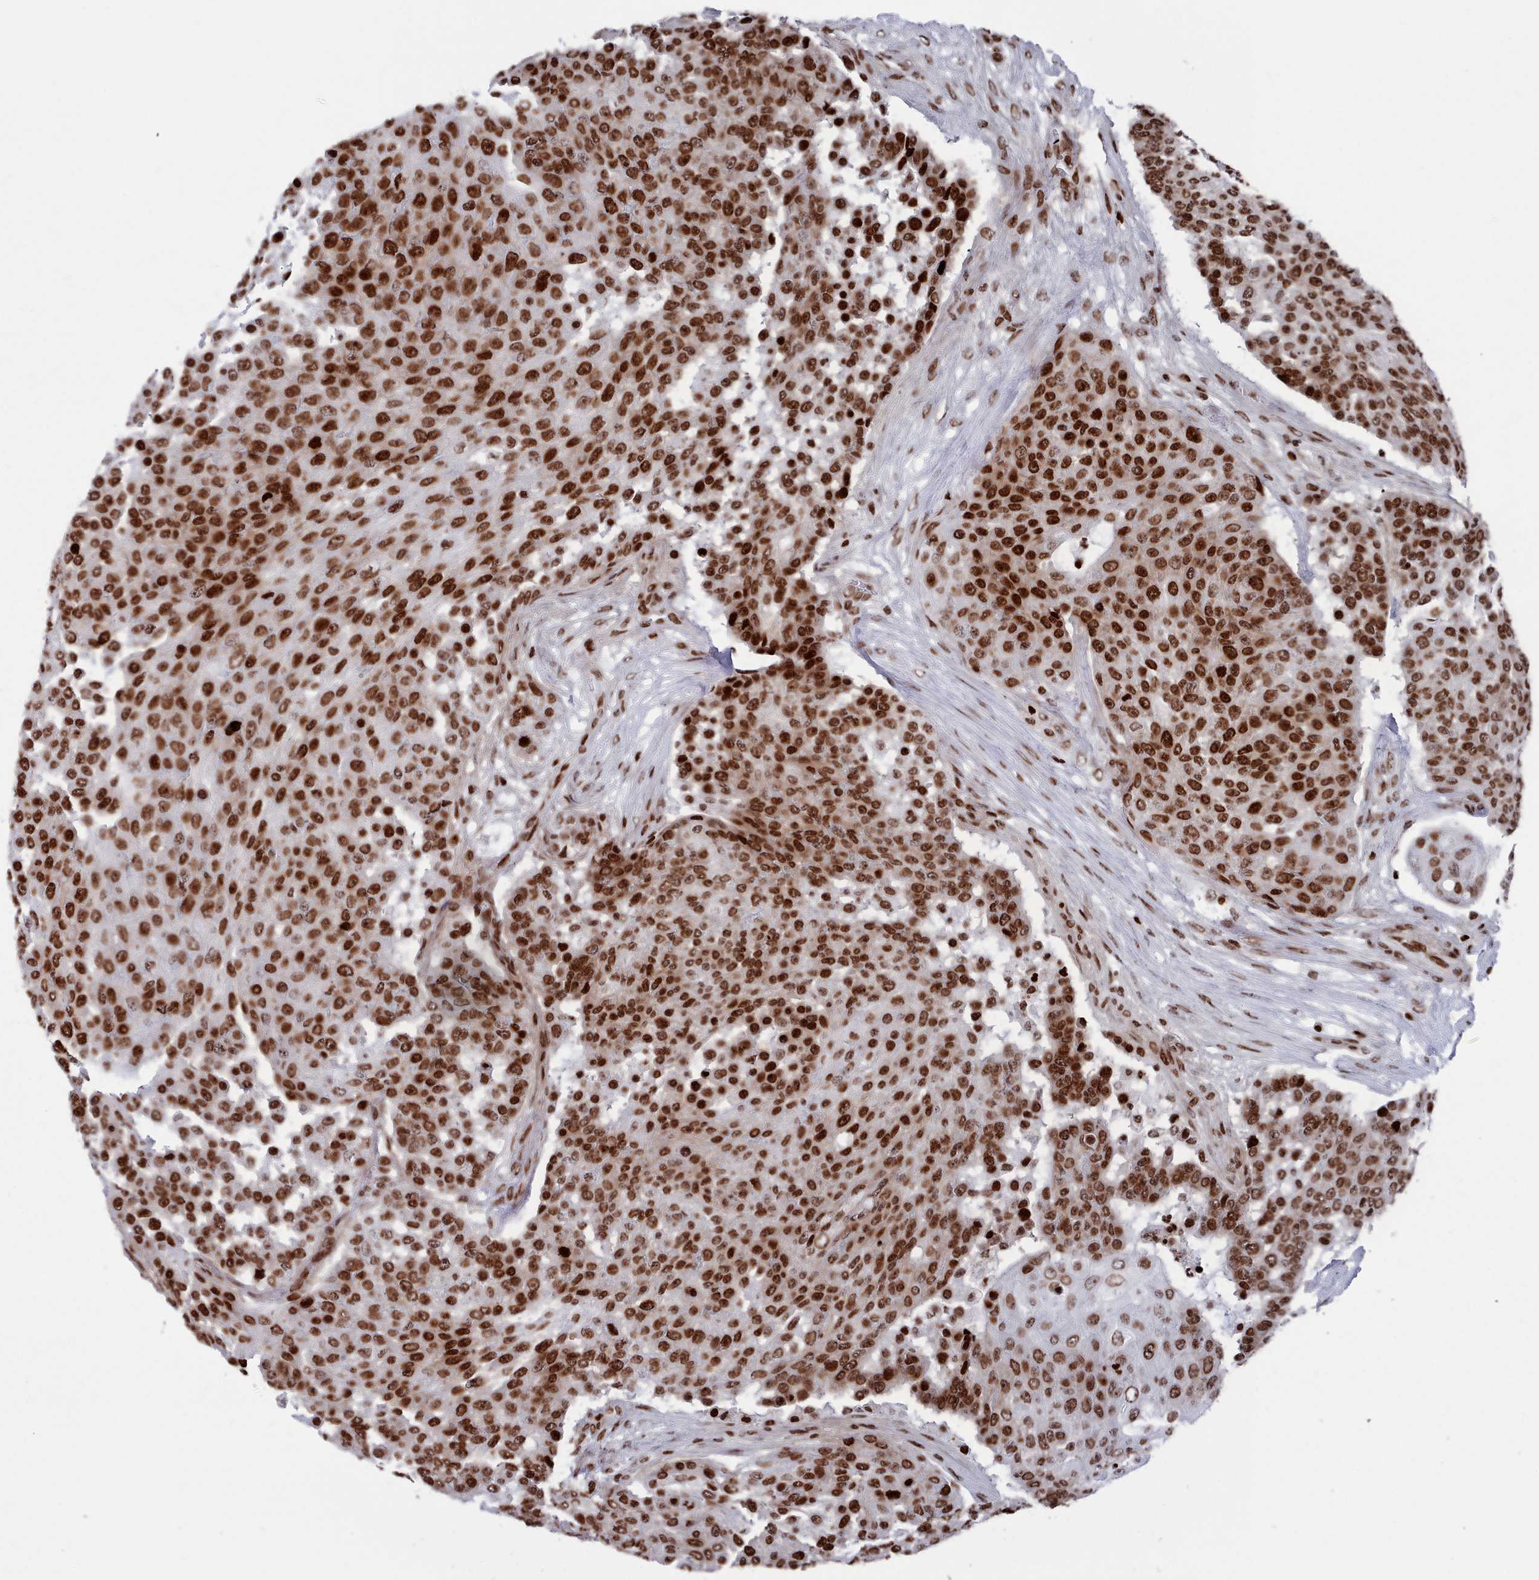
{"staining": {"intensity": "strong", "quantity": ">75%", "location": "nuclear"}, "tissue": "urothelial cancer", "cell_type": "Tumor cells", "image_type": "cancer", "snomed": [{"axis": "morphology", "description": "Urothelial carcinoma, High grade"}, {"axis": "topography", "description": "Urinary bladder"}], "caption": "Urothelial cancer tissue shows strong nuclear expression in approximately >75% of tumor cells", "gene": "PCDHB12", "patient": {"sex": "female", "age": 63}}